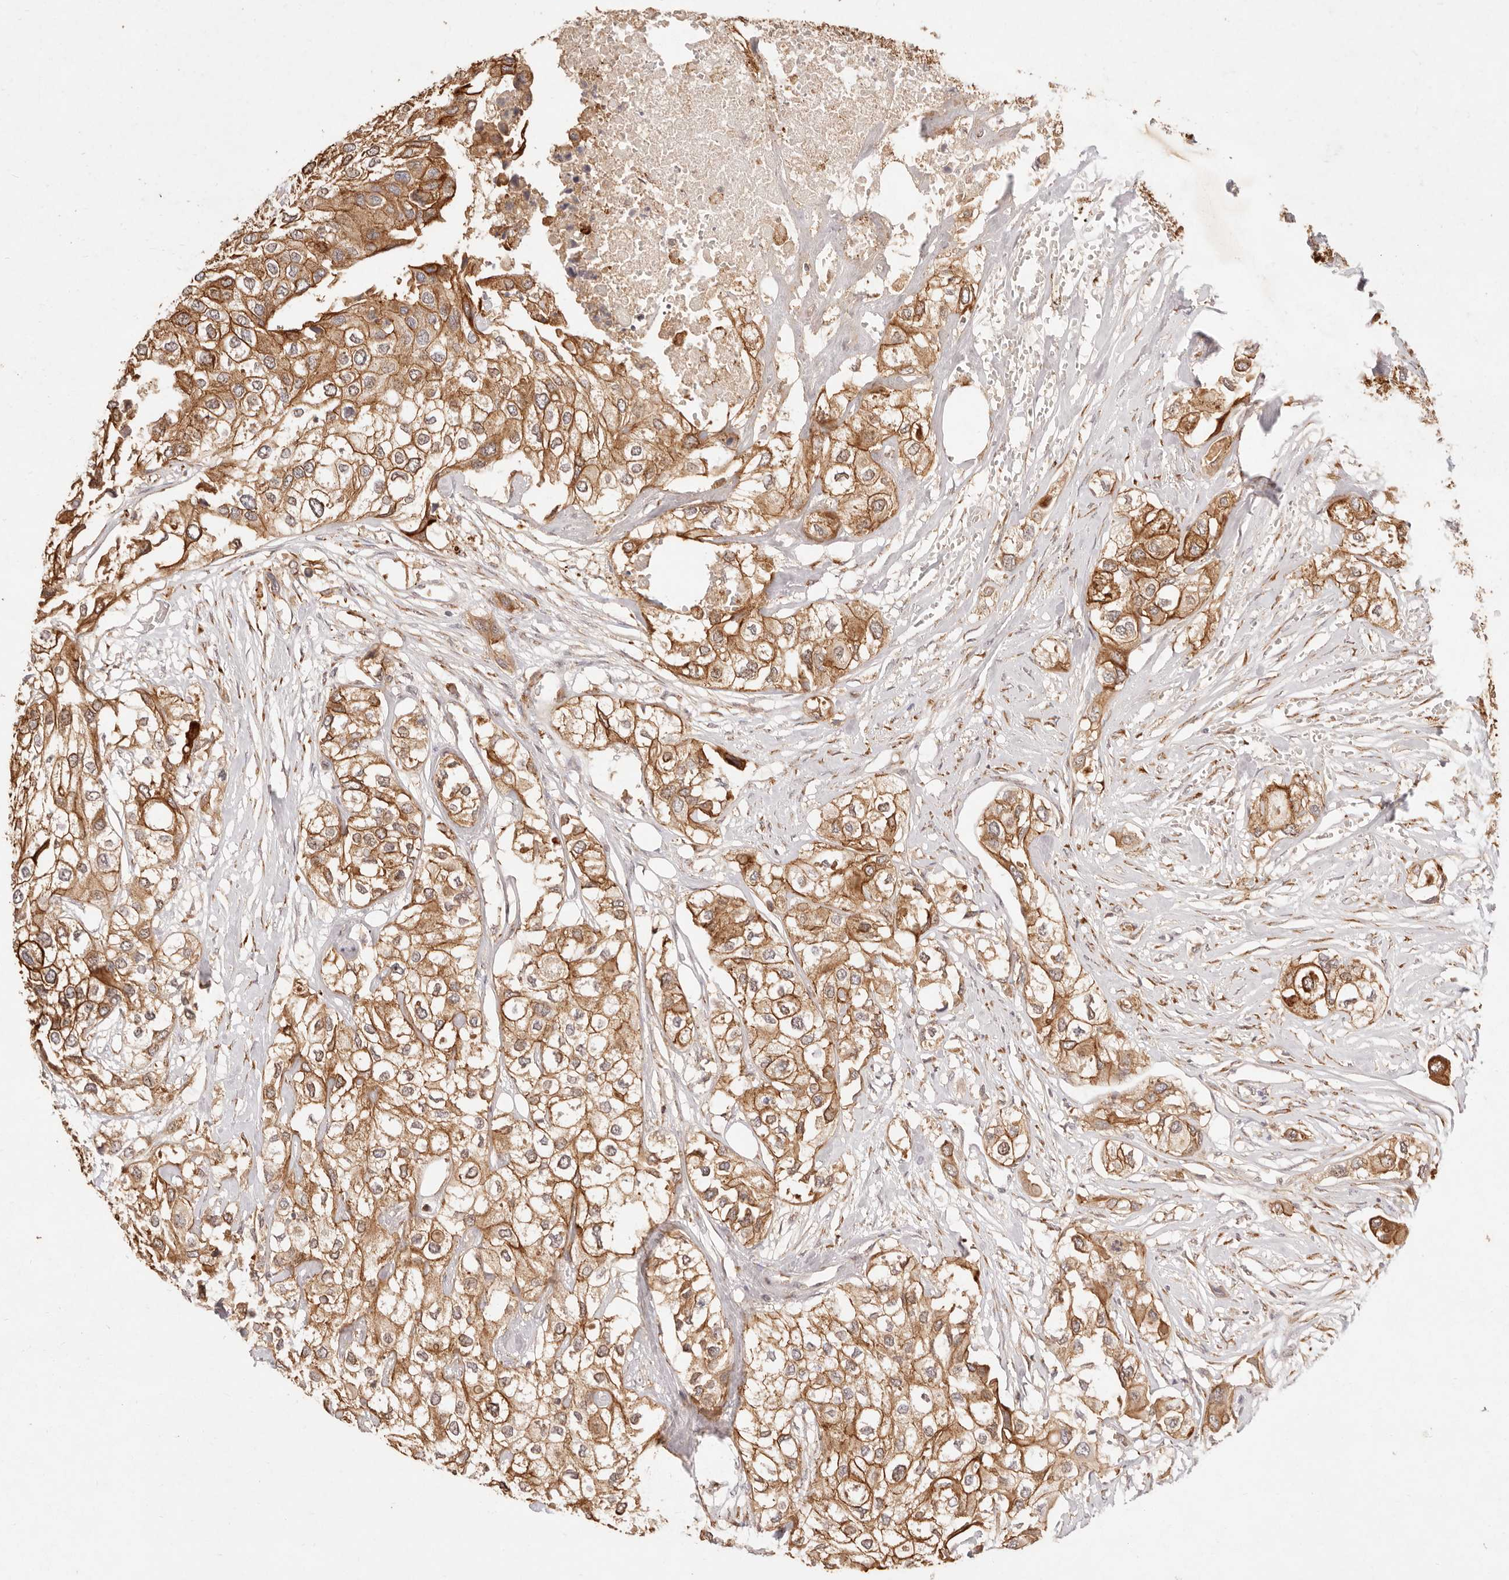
{"staining": {"intensity": "strong", "quantity": ">75%", "location": "cytoplasmic/membranous"}, "tissue": "urothelial cancer", "cell_type": "Tumor cells", "image_type": "cancer", "snomed": [{"axis": "morphology", "description": "Urothelial carcinoma, High grade"}, {"axis": "topography", "description": "Urinary bladder"}], "caption": "About >75% of tumor cells in urothelial cancer reveal strong cytoplasmic/membranous protein staining as visualized by brown immunohistochemical staining.", "gene": "C1orf127", "patient": {"sex": "male", "age": 64}}